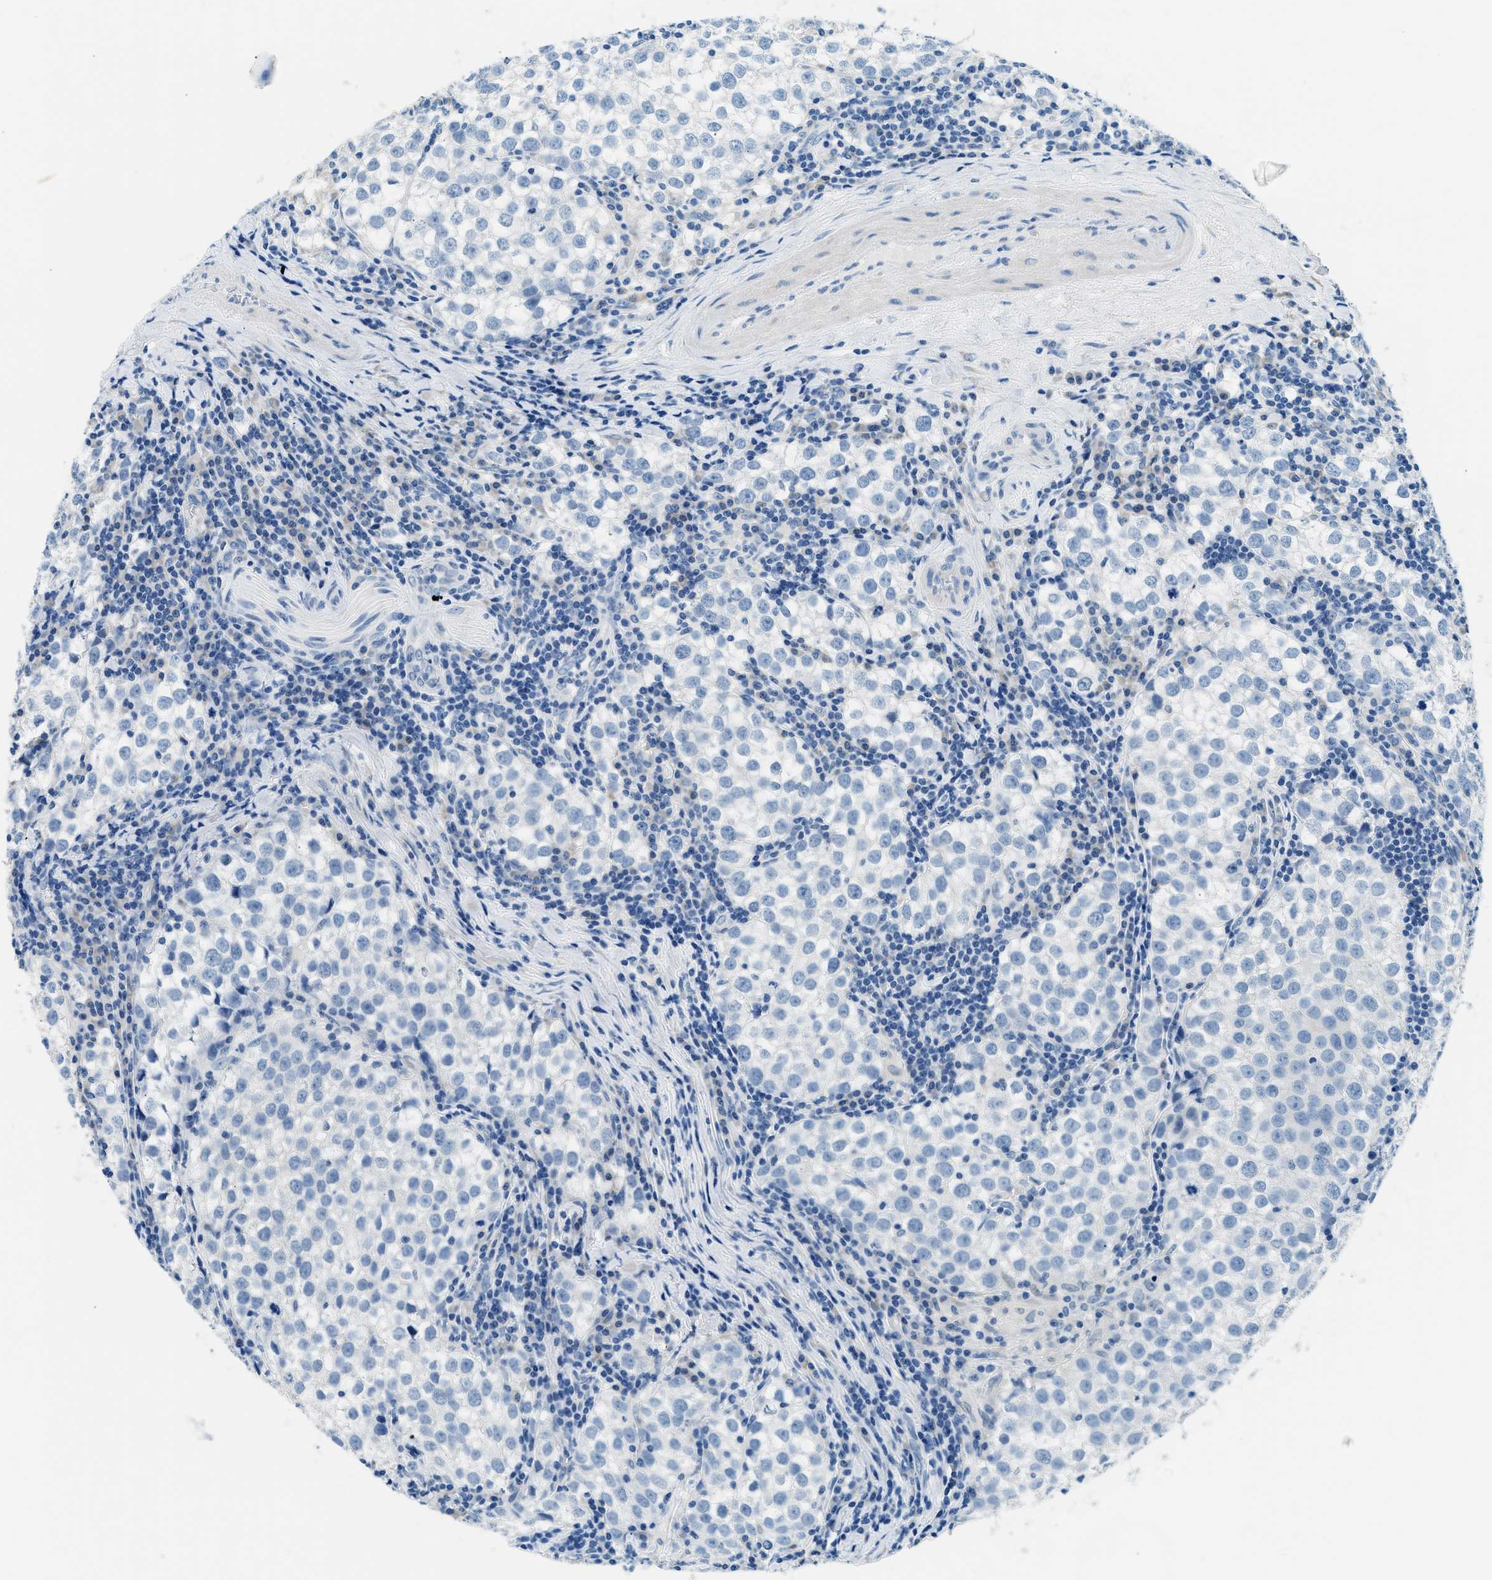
{"staining": {"intensity": "negative", "quantity": "none", "location": "none"}, "tissue": "testis cancer", "cell_type": "Tumor cells", "image_type": "cancer", "snomed": [{"axis": "morphology", "description": "Seminoma, NOS"}, {"axis": "morphology", "description": "Carcinoma, Embryonal, NOS"}, {"axis": "topography", "description": "Testis"}], "caption": "Immunohistochemical staining of testis cancer (embryonal carcinoma) exhibits no significant expression in tumor cells.", "gene": "CLDN18", "patient": {"sex": "male", "age": 36}}